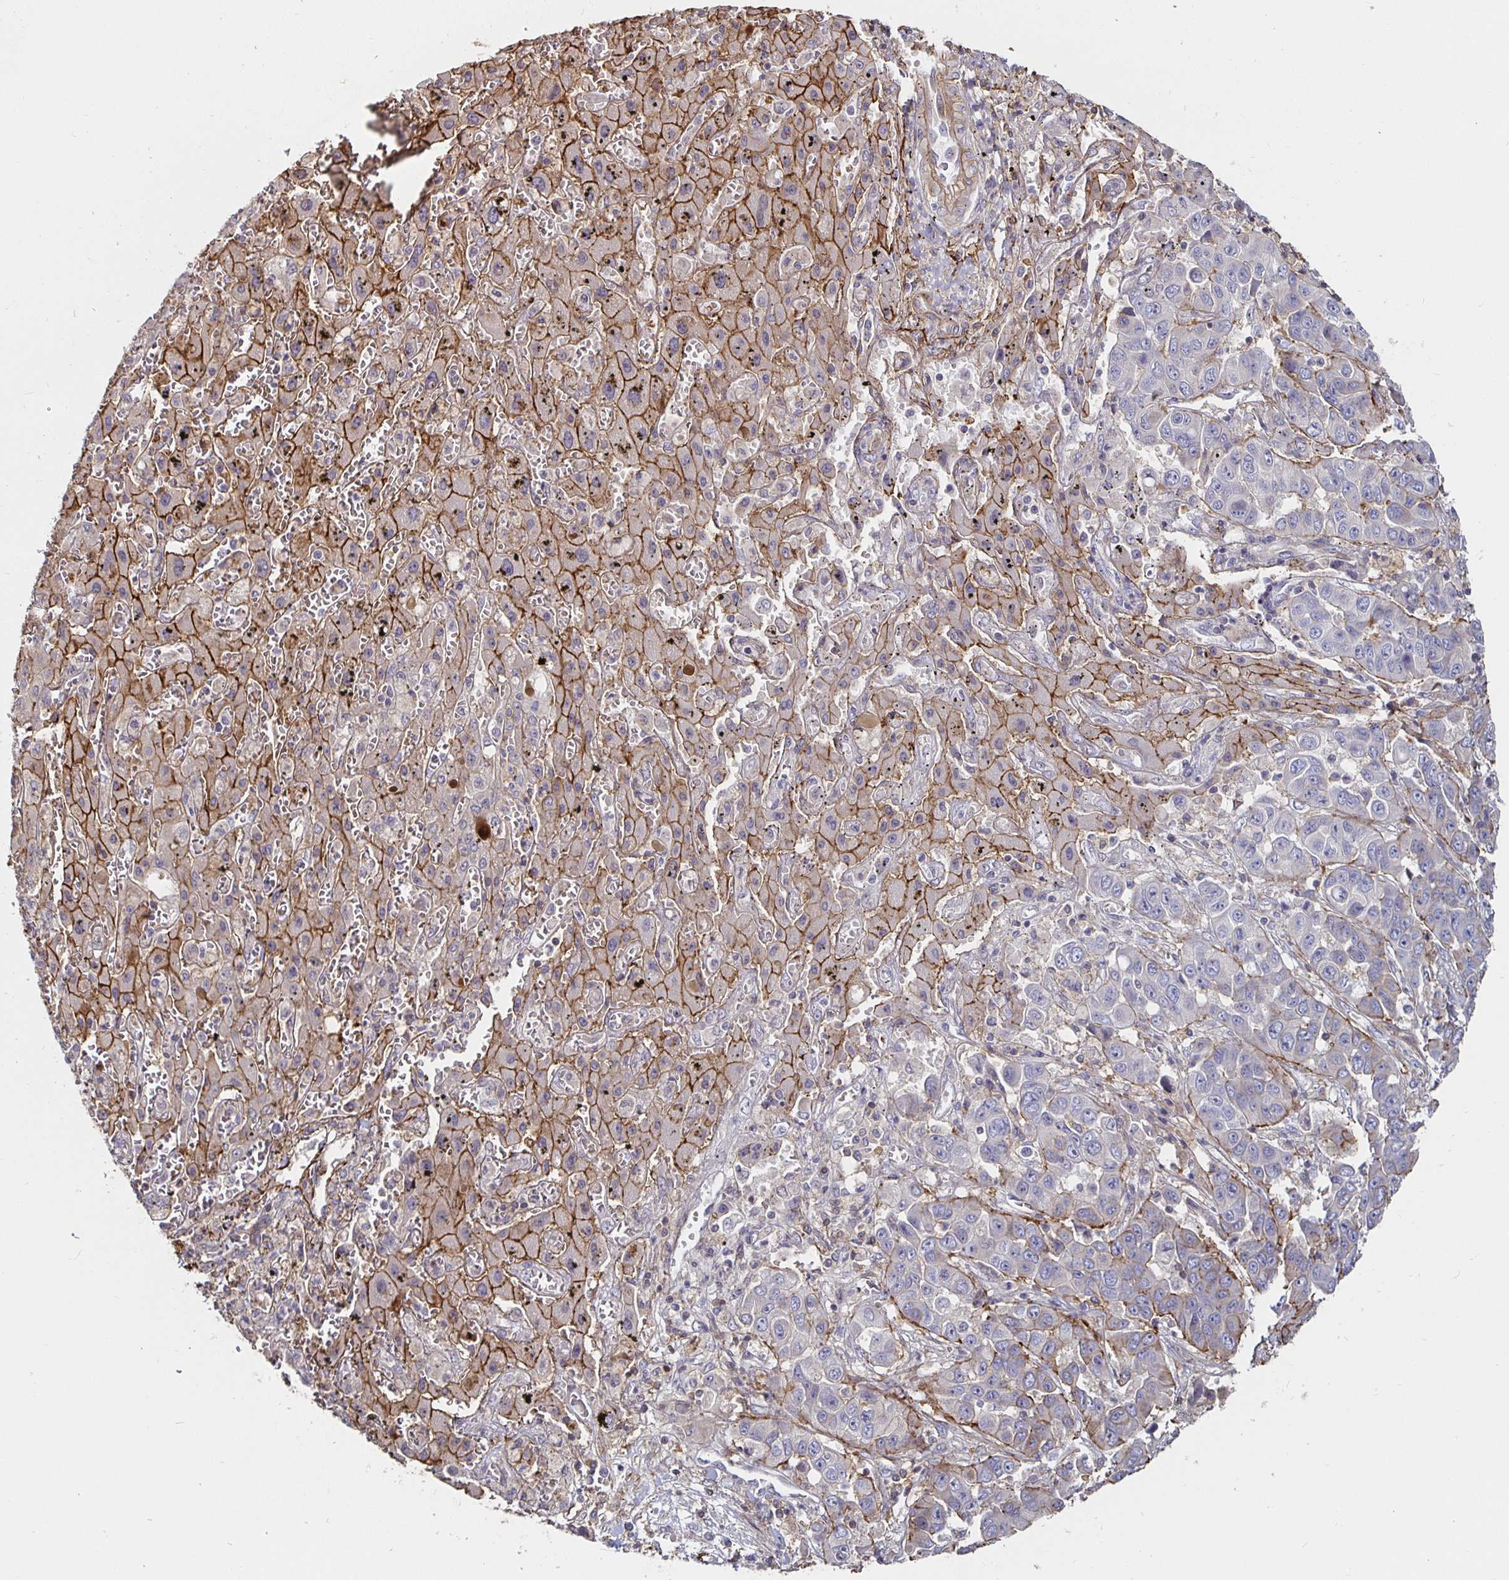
{"staining": {"intensity": "weak", "quantity": "<25%", "location": "cytoplasmic/membranous"}, "tissue": "liver cancer", "cell_type": "Tumor cells", "image_type": "cancer", "snomed": [{"axis": "morphology", "description": "Cholangiocarcinoma"}, {"axis": "topography", "description": "Liver"}], "caption": "Immunohistochemistry image of neoplastic tissue: human liver cancer stained with DAB (3,3'-diaminobenzidine) exhibits no significant protein expression in tumor cells. (Brightfield microscopy of DAB (3,3'-diaminobenzidine) IHC at high magnification).", "gene": "GJA4", "patient": {"sex": "female", "age": 52}}